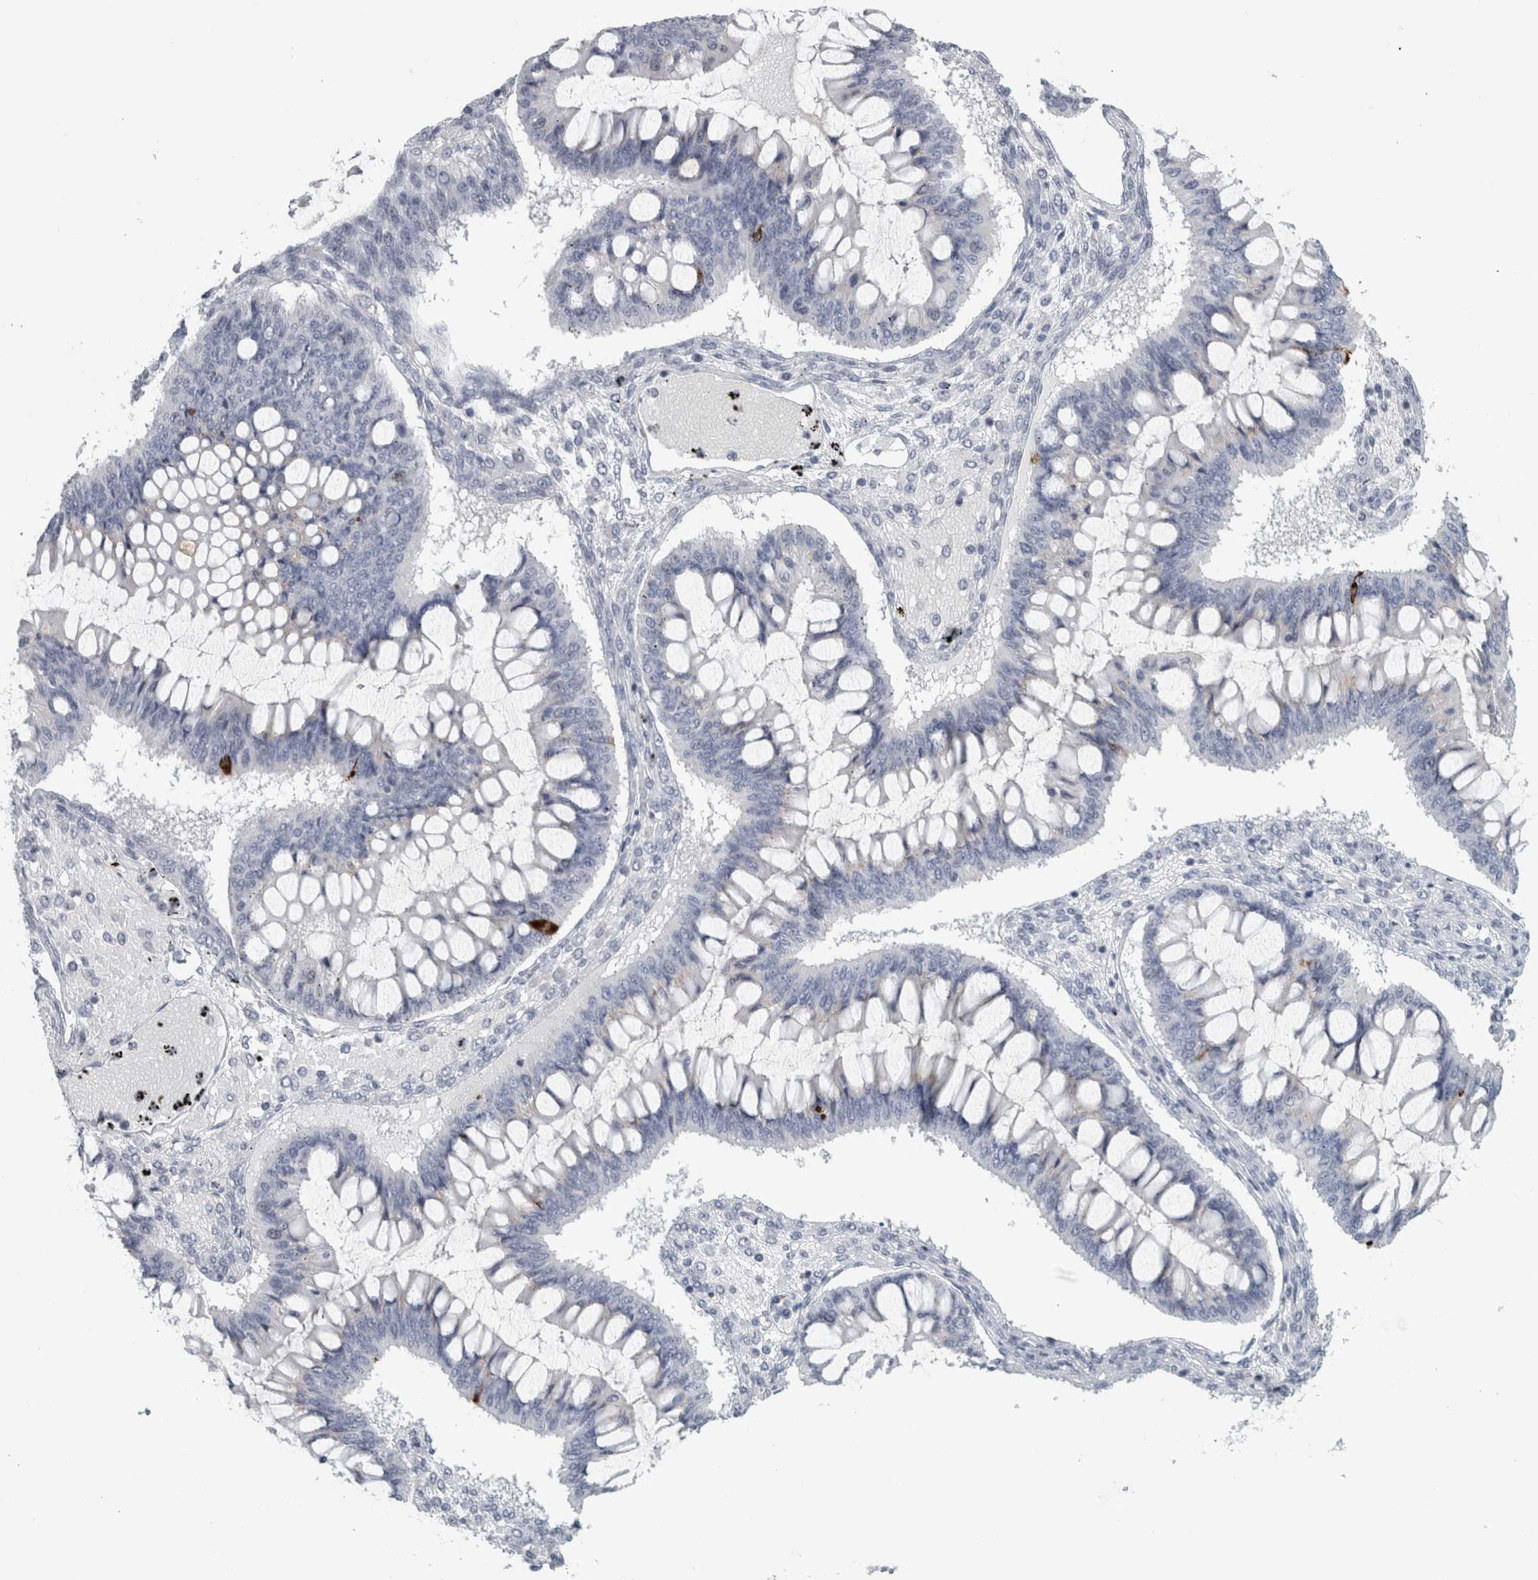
{"staining": {"intensity": "strong", "quantity": "<25%", "location": "cytoplasmic/membranous"}, "tissue": "ovarian cancer", "cell_type": "Tumor cells", "image_type": "cancer", "snomed": [{"axis": "morphology", "description": "Cystadenocarcinoma, mucinous, NOS"}, {"axis": "topography", "description": "Ovary"}], "caption": "A brown stain labels strong cytoplasmic/membranous staining of a protein in human mucinous cystadenocarcinoma (ovarian) tumor cells.", "gene": "CPE", "patient": {"sex": "female", "age": 73}}